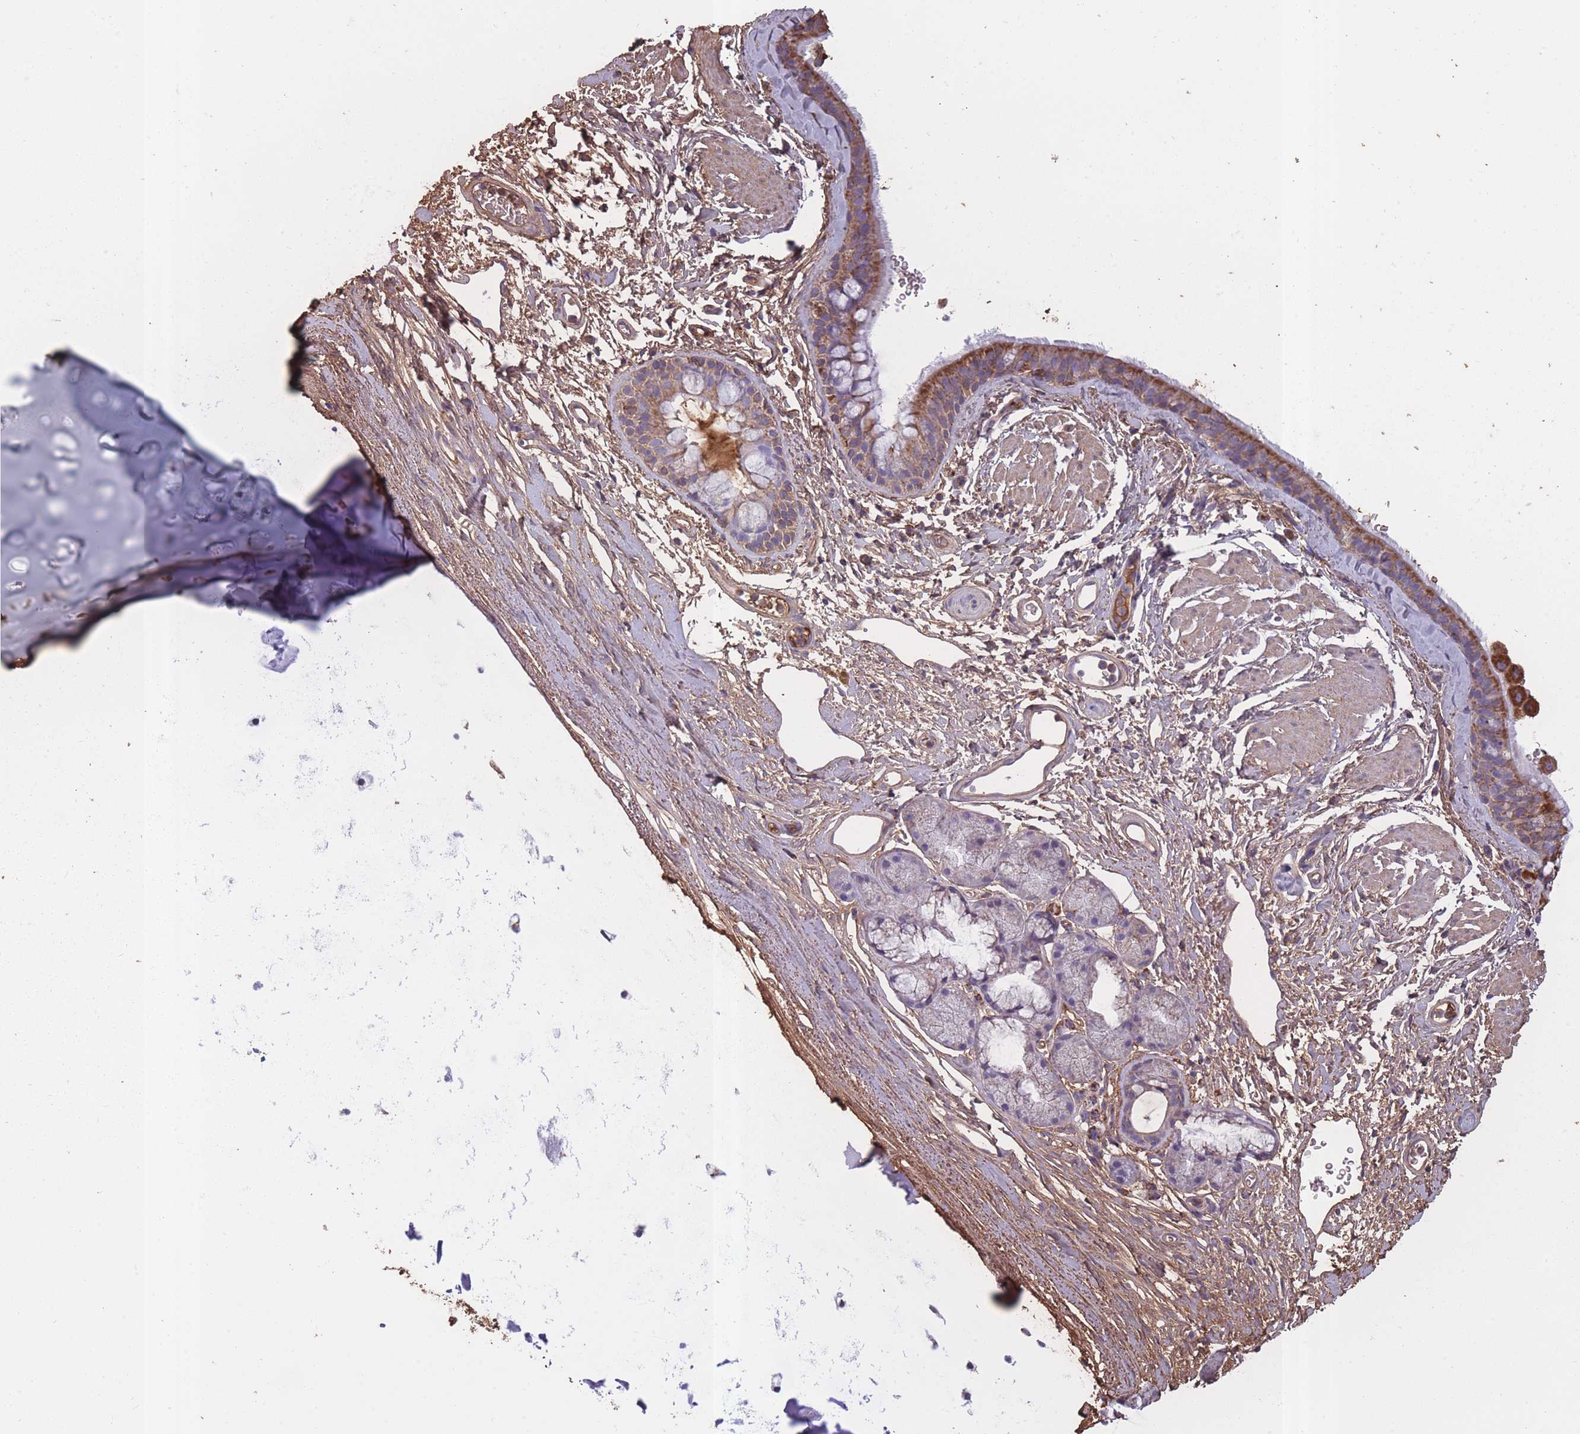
{"staining": {"intensity": "moderate", "quantity": ">75%", "location": "cytoplasmic/membranous"}, "tissue": "bronchus", "cell_type": "Respiratory epithelial cells", "image_type": "normal", "snomed": [{"axis": "morphology", "description": "Normal tissue, NOS"}, {"axis": "topography", "description": "Lymph node"}, {"axis": "topography", "description": "Cartilage tissue"}, {"axis": "topography", "description": "Bronchus"}], "caption": "Human bronchus stained for a protein (brown) reveals moderate cytoplasmic/membranous positive staining in approximately >75% of respiratory epithelial cells.", "gene": "KAT2A", "patient": {"sex": "female", "age": 70}}